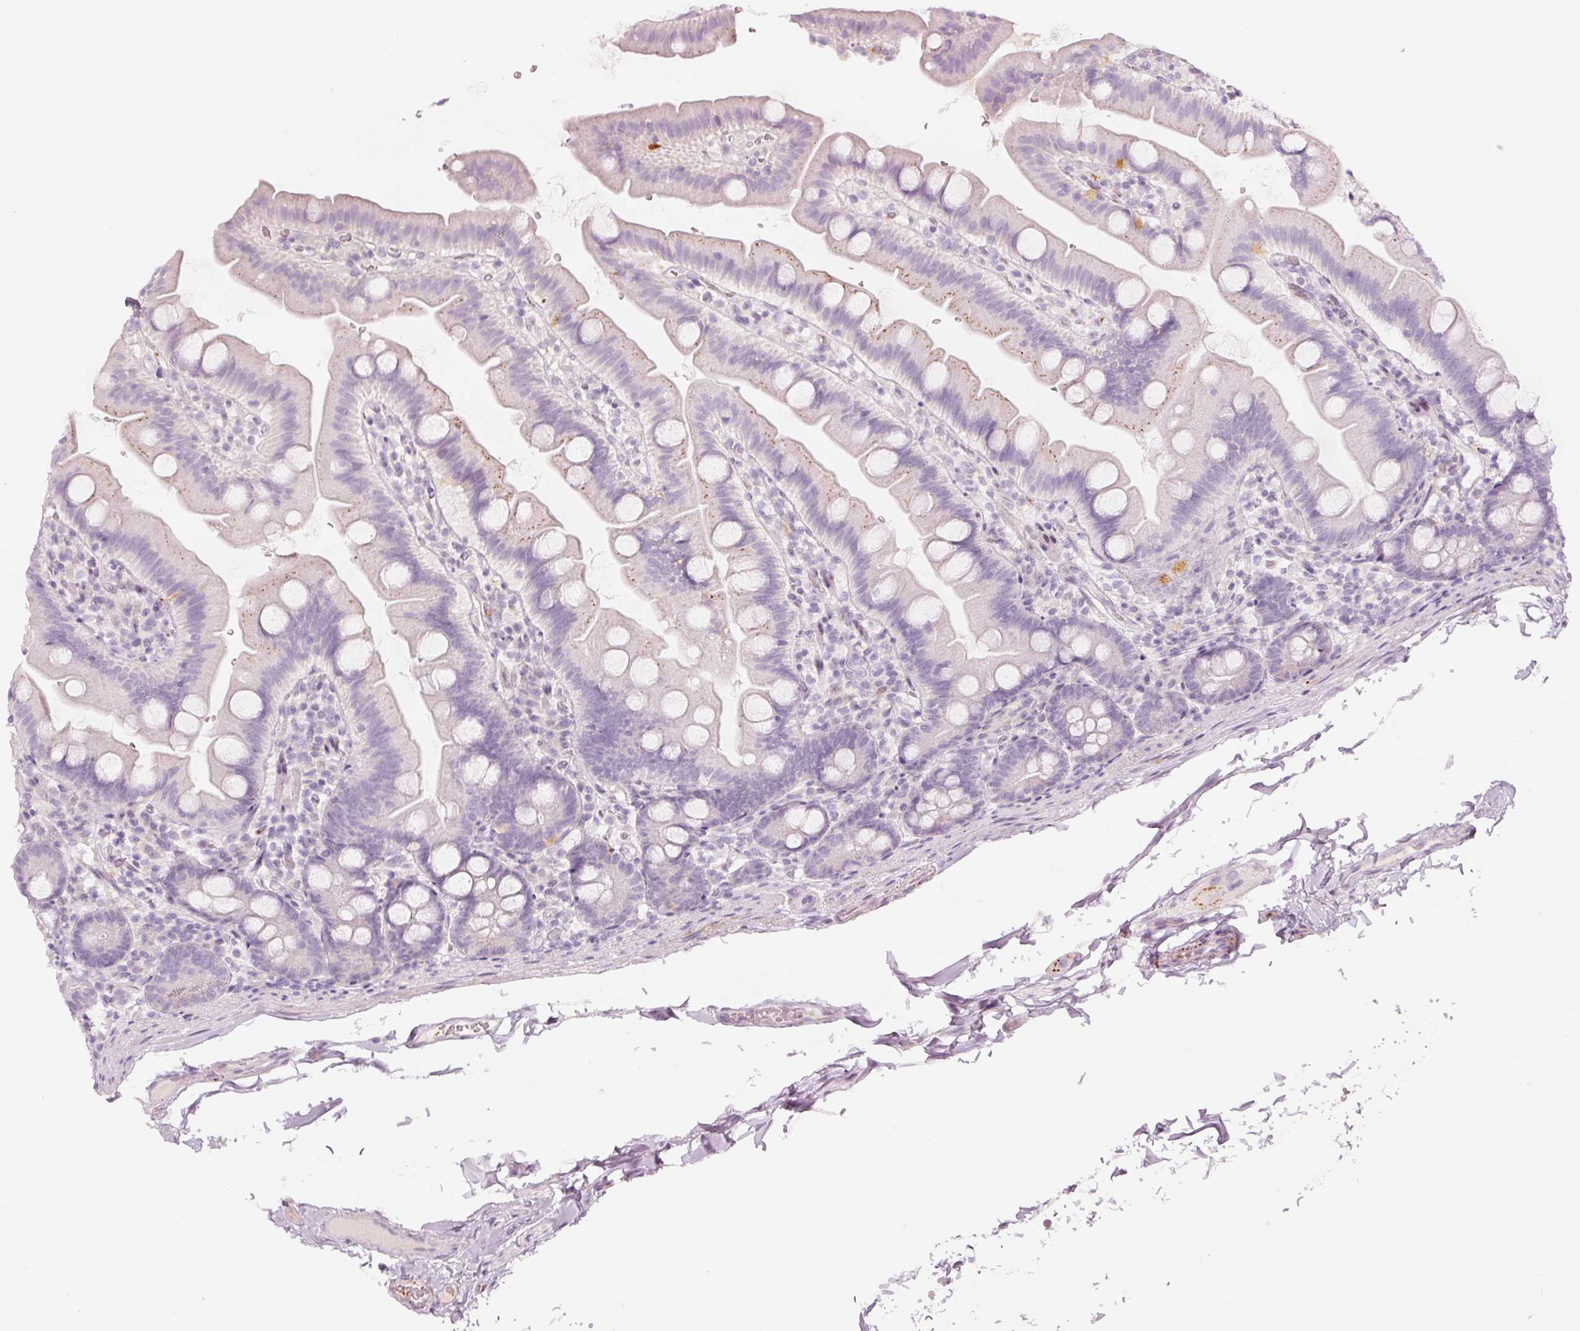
{"staining": {"intensity": "negative", "quantity": "none", "location": "none"}, "tissue": "small intestine", "cell_type": "Glandular cells", "image_type": "normal", "snomed": [{"axis": "morphology", "description": "Normal tissue, NOS"}, {"axis": "topography", "description": "Small intestine"}], "caption": "An immunohistochemistry micrograph of unremarkable small intestine is shown. There is no staining in glandular cells of small intestine.", "gene": "LECT2", "patient": {"sex": "female", "age": 68}}